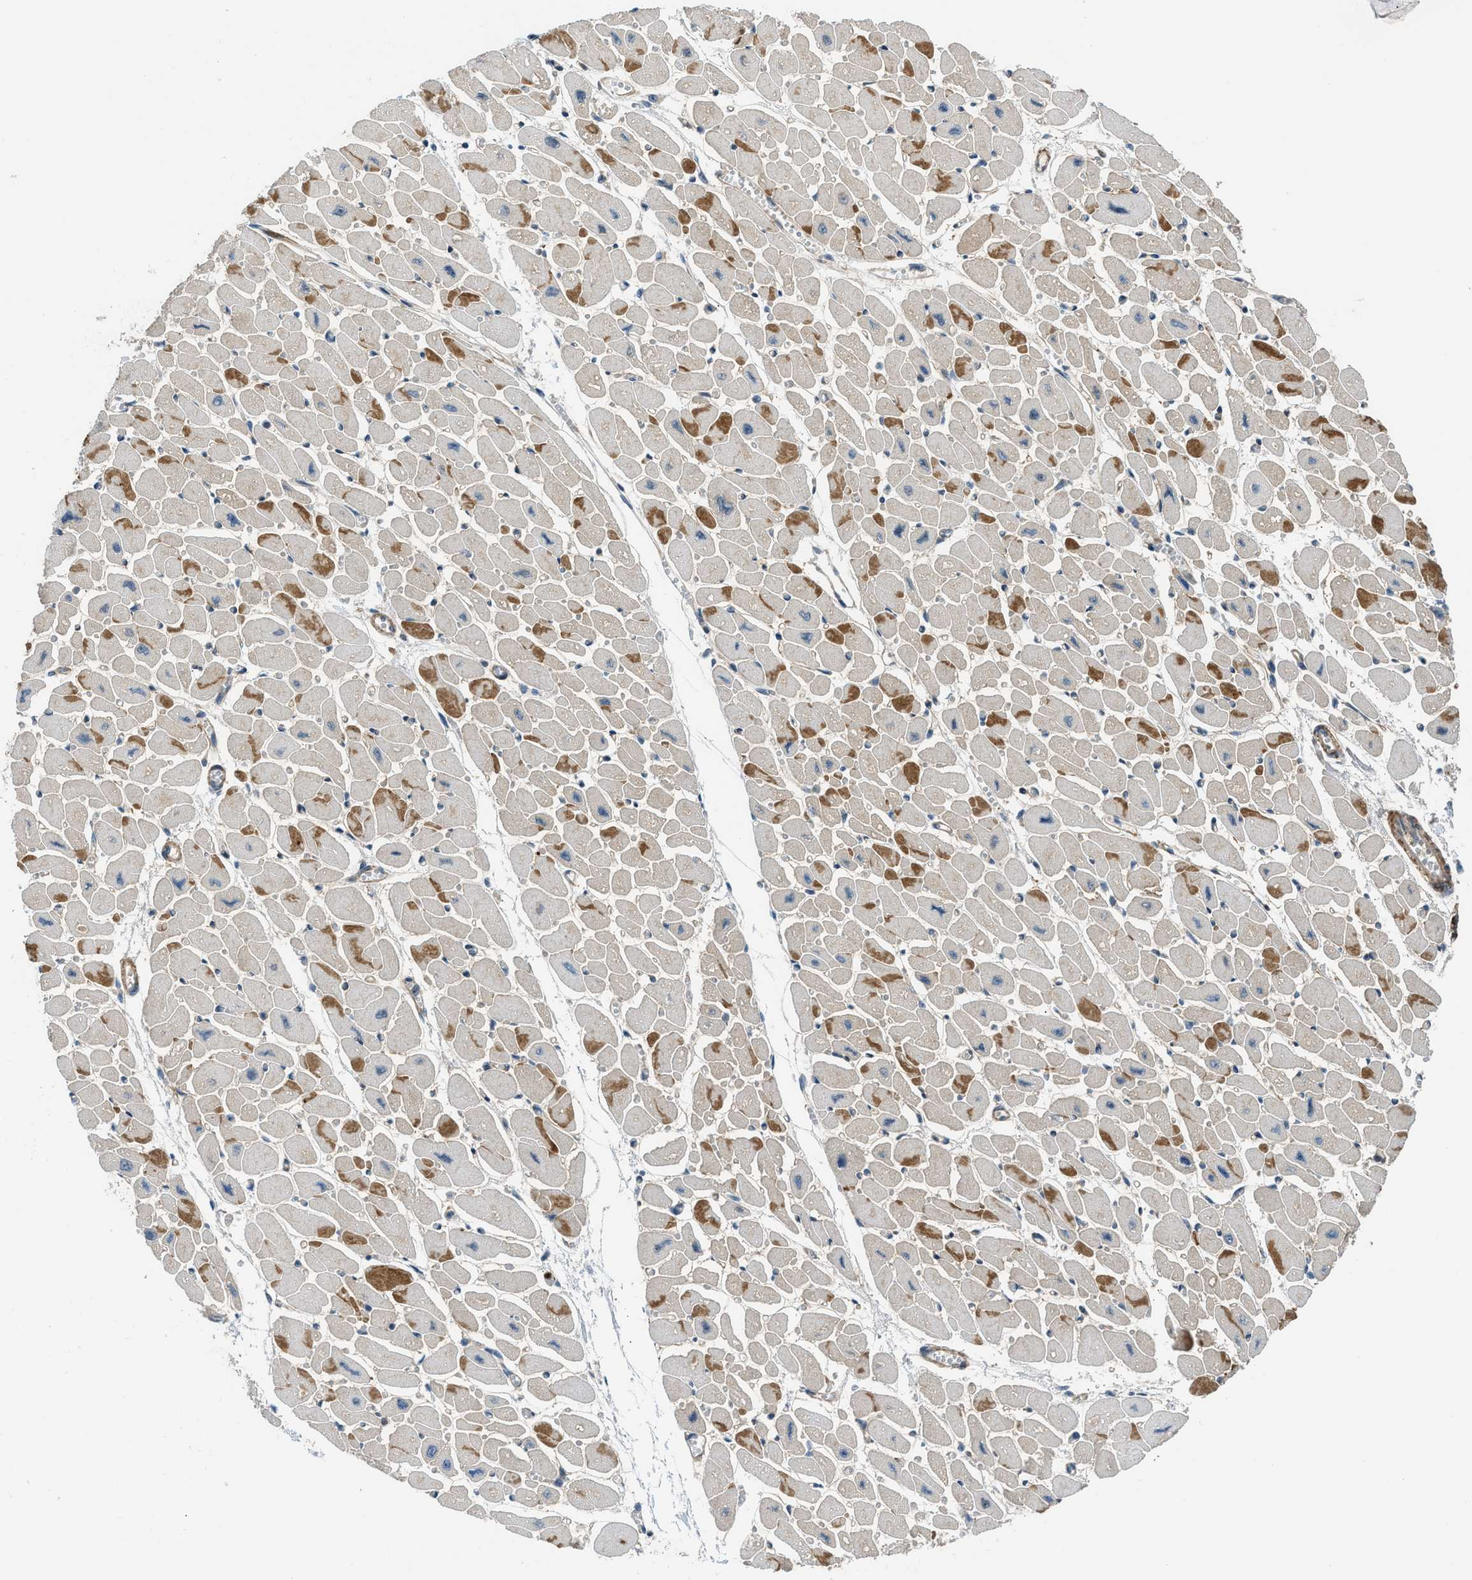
{"staining": {"intensity": "strong", "quantity": "25%-75%", "location": "cytoplasmic/membranous"}, "tissue": "heart muscle", "cell_type": "Cardiomyocytes", "image_type": "normal", "snomed": [{"axis": "morphology", "description": "Normal tissue, NOS"}, {"axis": "topography", "description": "Heart"}], "caption": "Immunohistochemistry histopathology image of unremarkable human heart muscle stained for a protein (brown), which reveals high levels of strong cytoplasmic/membranous positivity in about 25%-75% of cardiomyocytes.", "gene": "SESN2", "patient": {"sex": "female", "age": 54}}